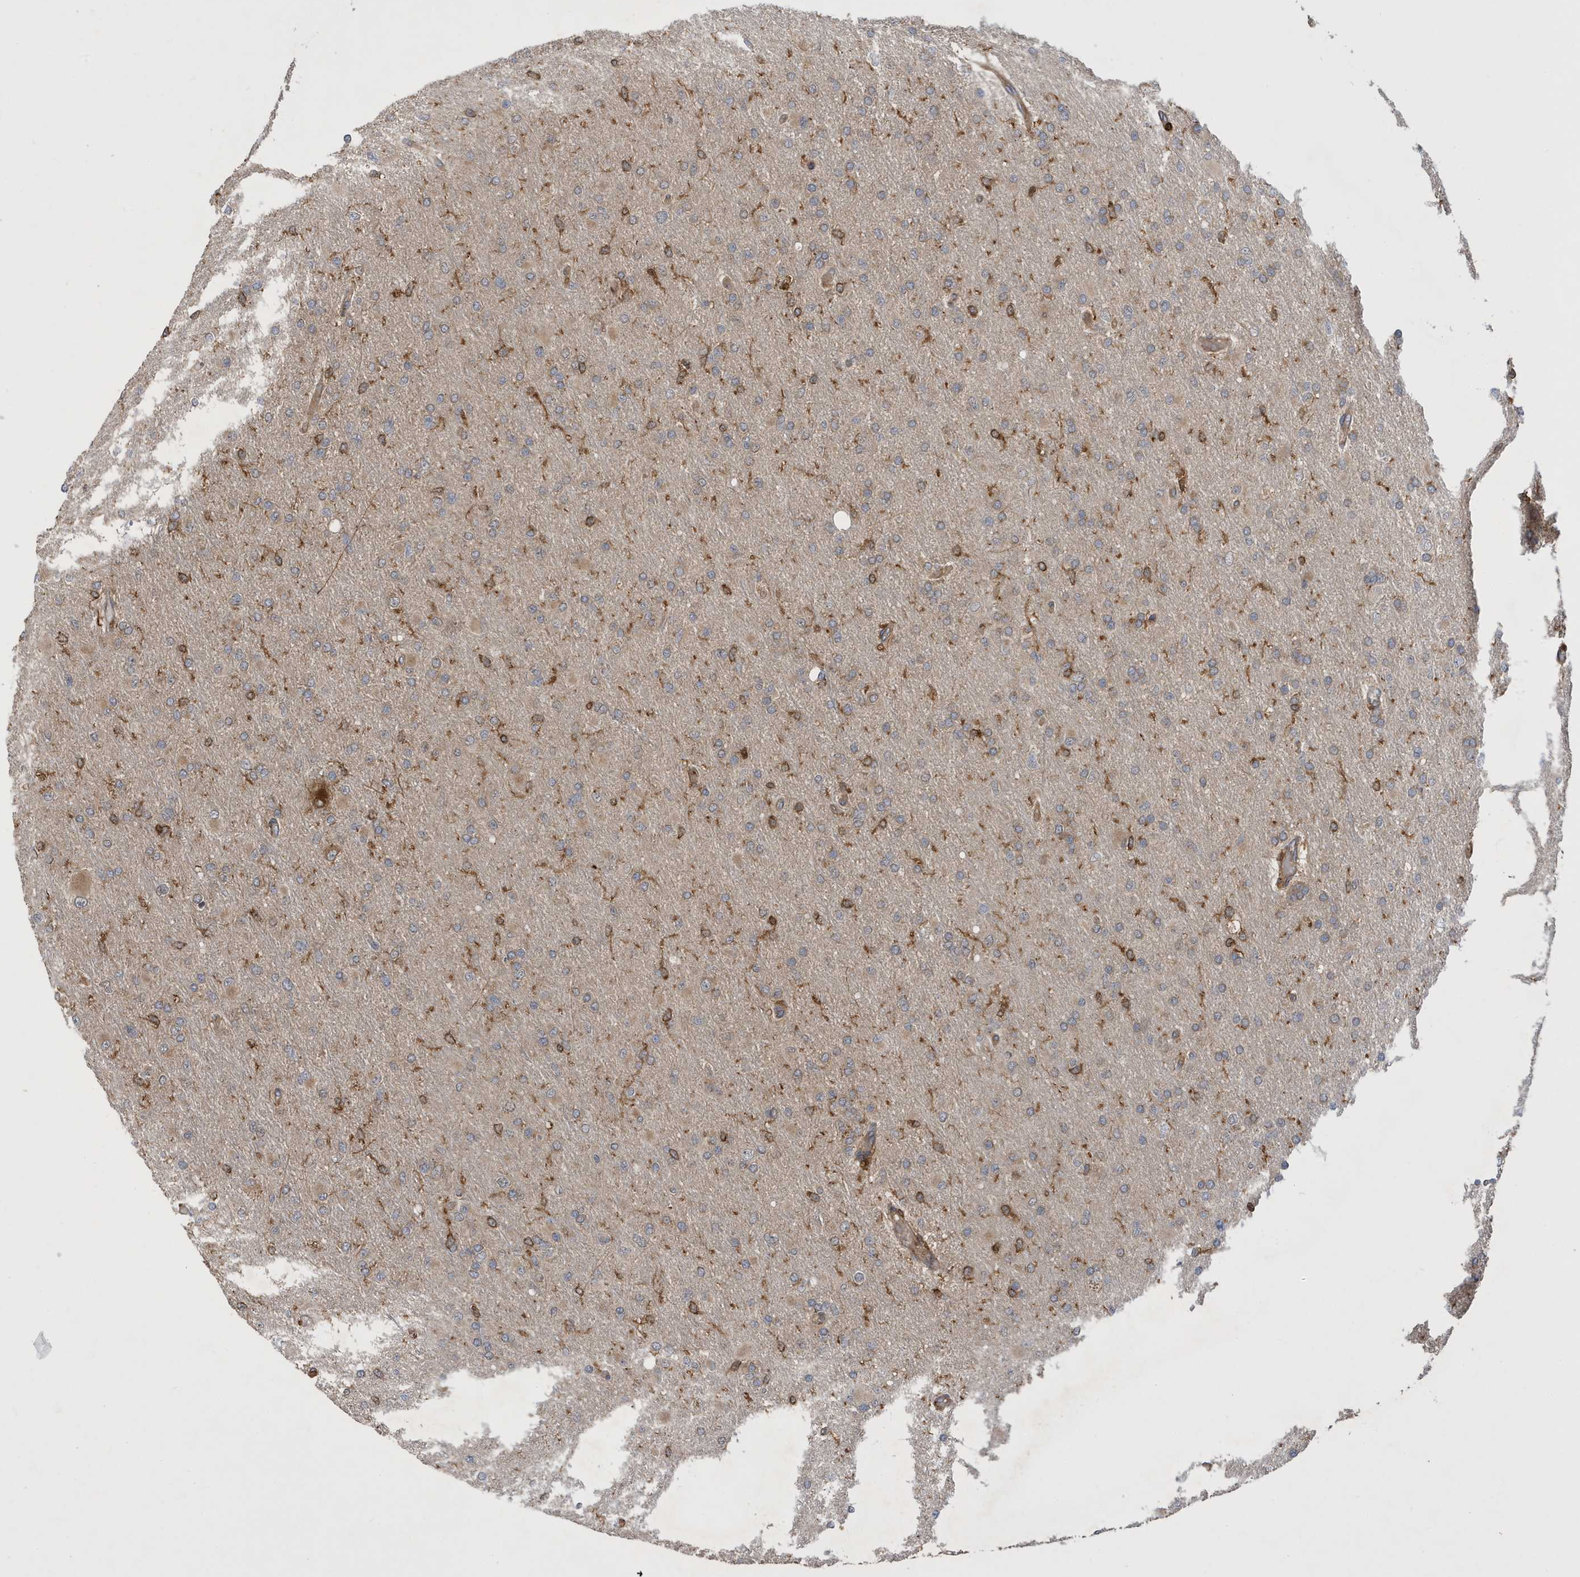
{"staining": {"intensity": "moderate", "quantity": "<25%", "location": "cytoplasmic/membranous"}, "tissue": "glioma", "cell_type": "Tumor cells", "image_type": "cancer", "snomed": [{"axis": "morphology", "description": "Glioma, malignant, High grade"}, {"axis": "topography", "description": "Cerebral cortex"}], "caption": "A photomicrograph showing moderate cytoplasmic/membranous staining in approximately <25% of tumor cells in high-grade glioma (malignant), as visualized by brown immunohistochemical staining.", "gene": "LAPTM4A", "patient": {"sex": "female", "age": 36}}